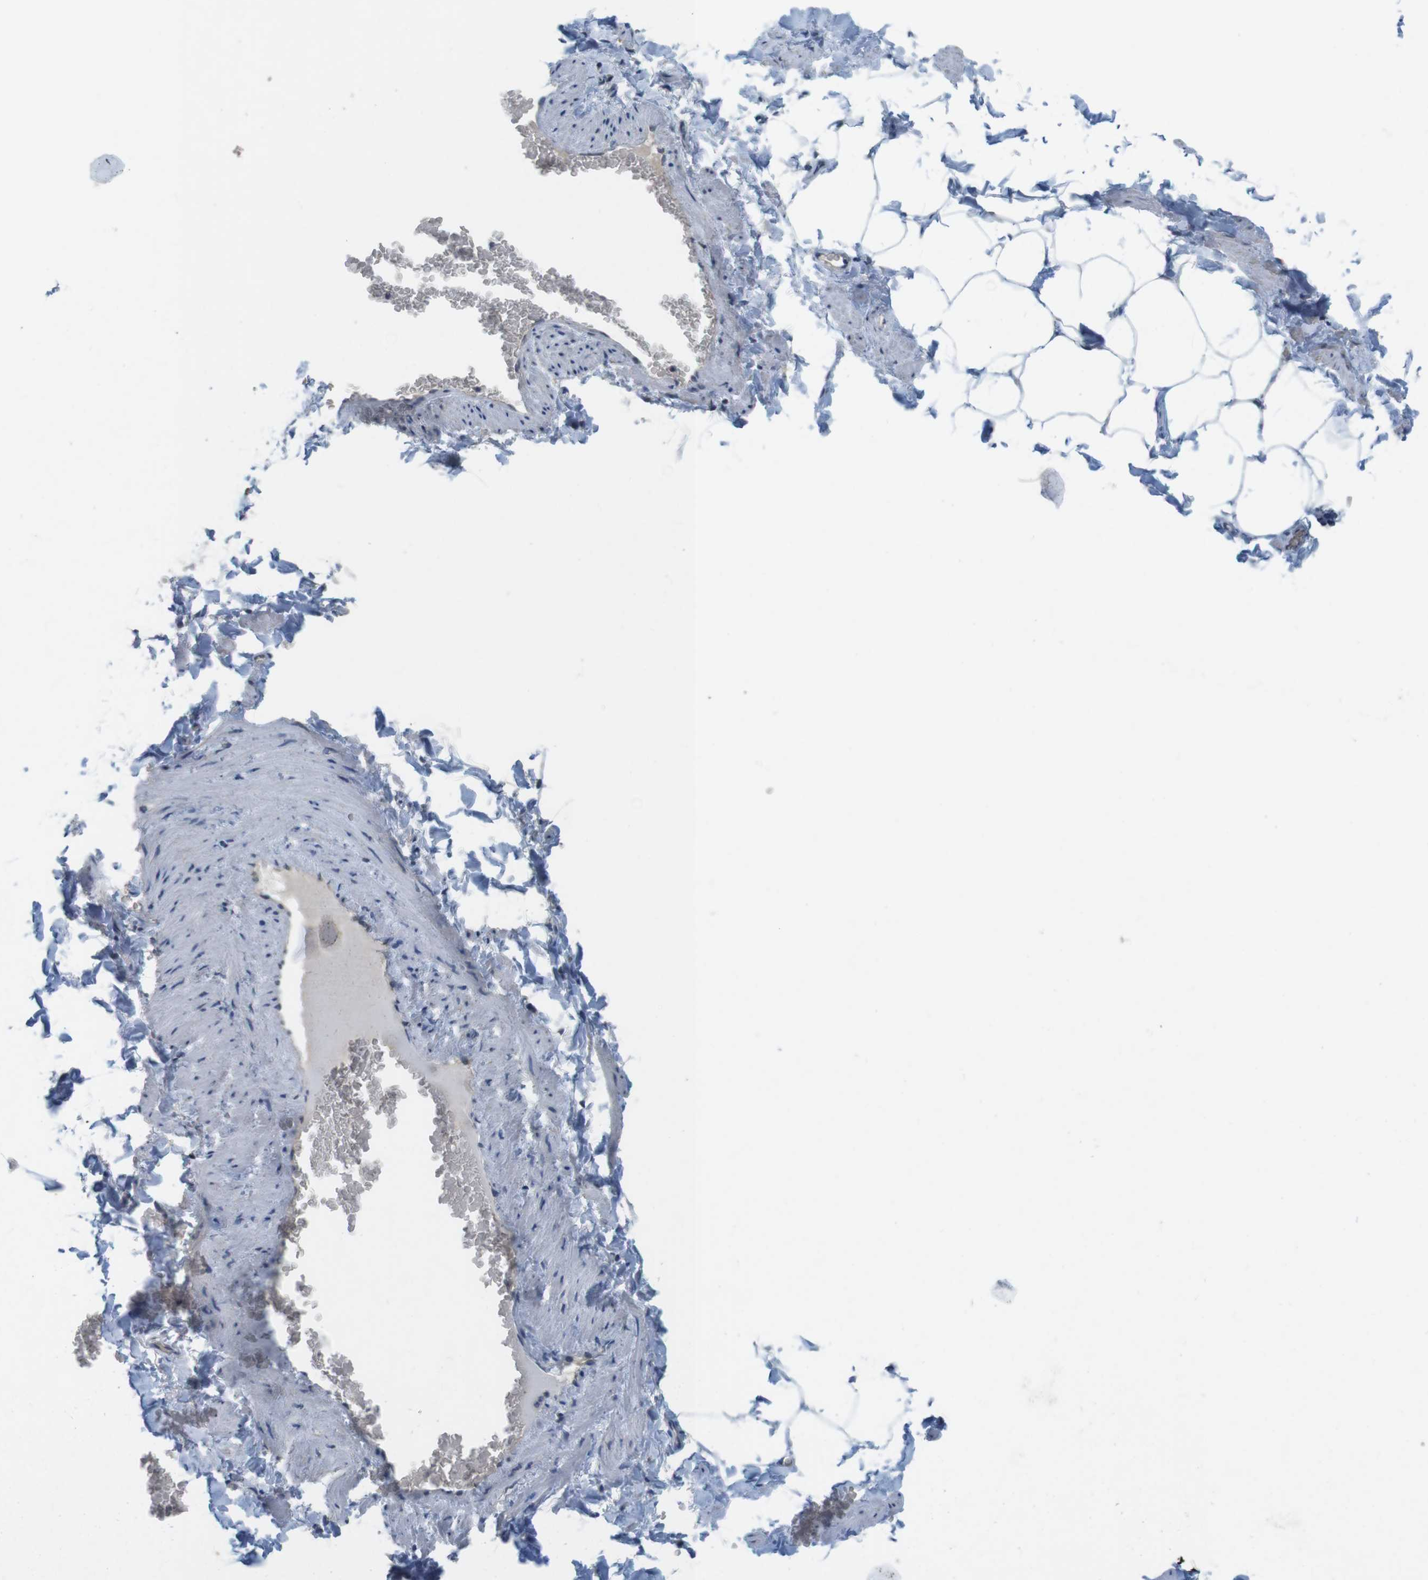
{"staining": {"intensity": "negative", "quantity": "none", "location": "none"}, "tissue": "adipose tissue", "cell_type": "Adipocytes", "image_type": "normal", "snomed": [{"axis": "morphology", "description": "Normal tissue, NOS"}, {"axis": "topography", "description": "Vascular tissue"}], "caption": "The histopathology image demonstrates no significant expression in adipocytes of adipose tissue. (Brightfield microscopy of DAB IHC at high magnification).", "gene": "SUGT1", "patient": {"sex": "male", "age": 41}}